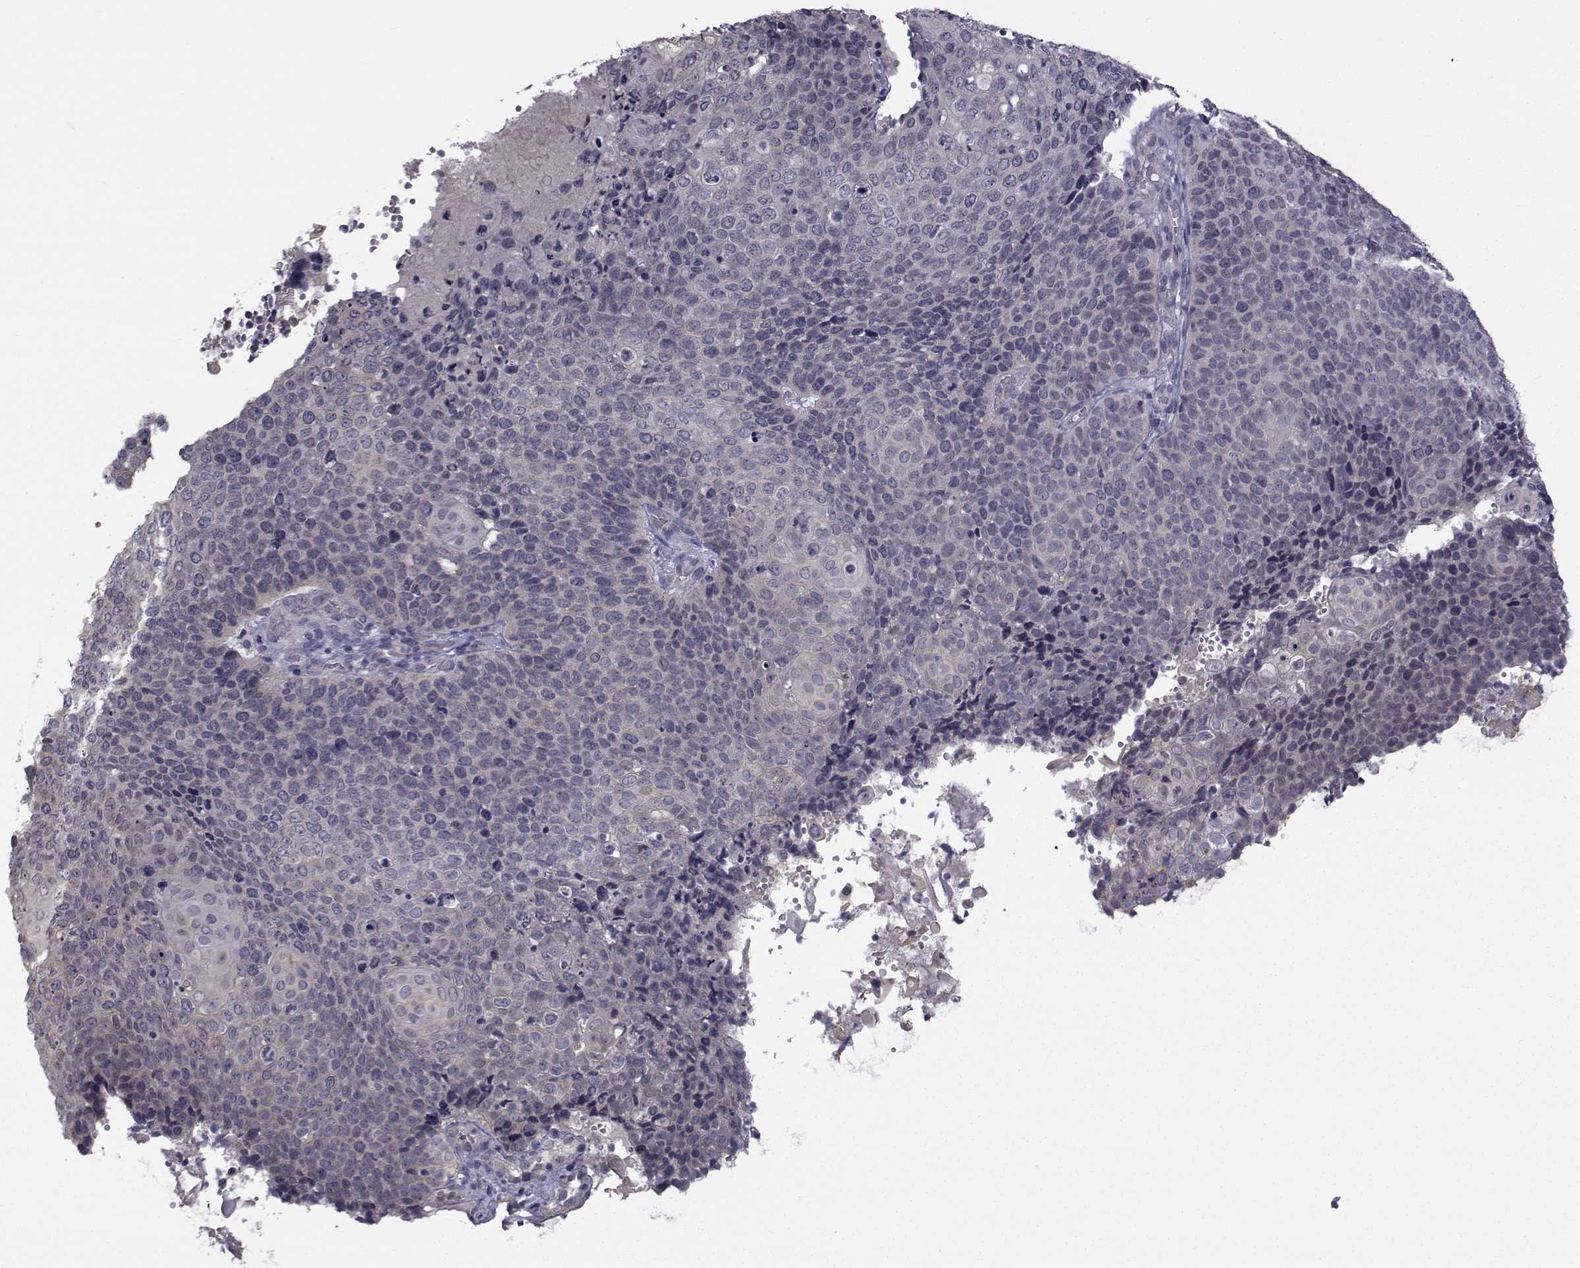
{"staining": {"intensity": "negative", "quantity": "none", "location": "none"}, "tissue": "cervical cancer", "cell_type": "Tumor cells", "image_type": "cancer", "snomed": [{"axis": "morphology", "description": "Squamous cell carcinoma, NOS"}, {"axis": "topography", "description": "Cervix"}], "caption": "Immunohistochemical staining of human cervical cancer (squamous cell carcinoma) displays no significant expression in tumor cells. (DAB immunohistochemistry with hematoxylin counter stain).", "gene": "ANGPT1", "patient": {"sex": "female", "age": 39}}